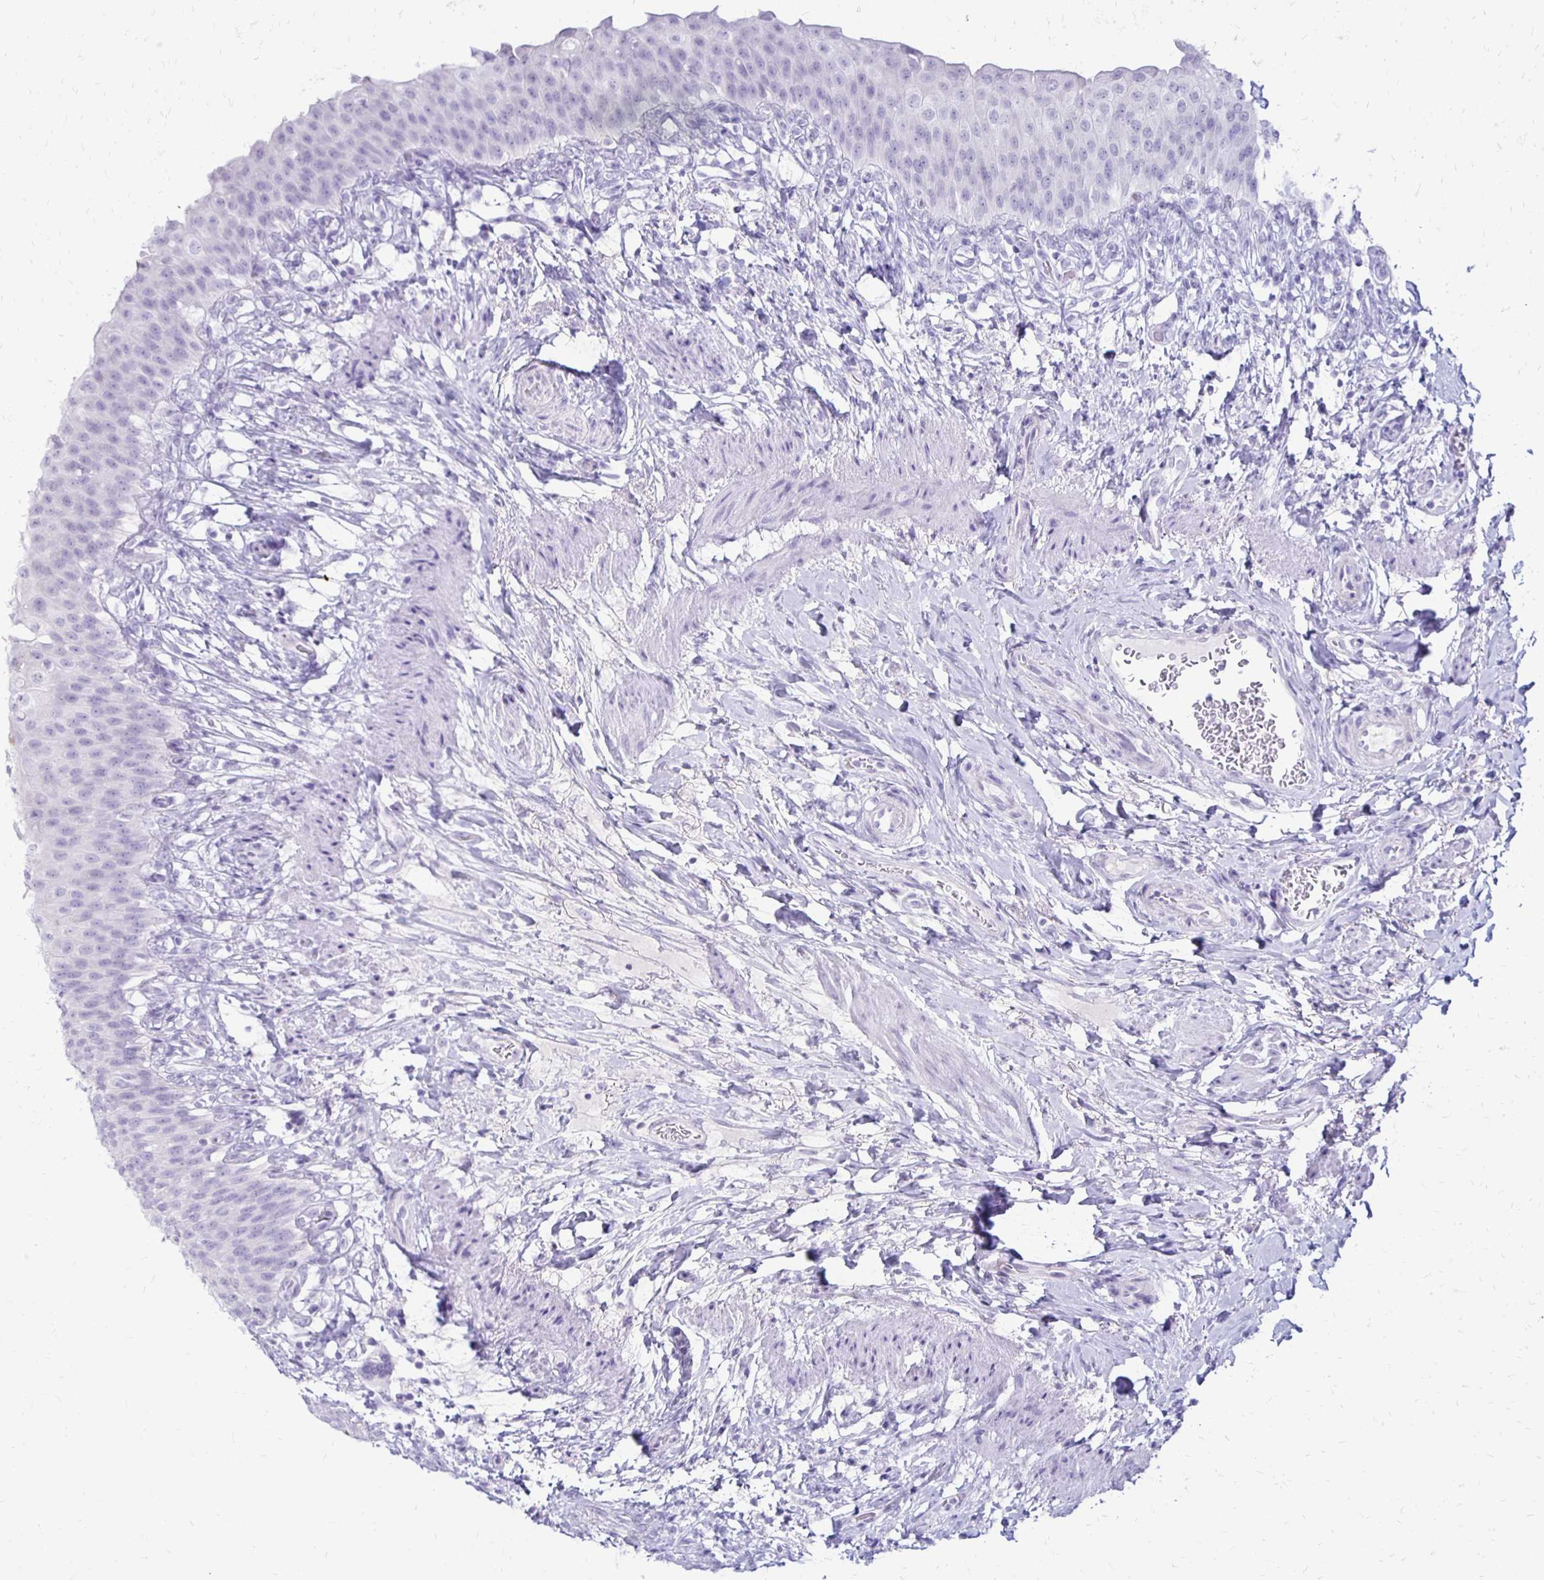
{"staining": {"intensity": "negative", "quantity": "none", "location": "none"}, "tissue": "urinary bladder", "cell_type": "Urothelial cells", "image_type": "normal", "snomed": [{"axis": "morphology", "description": "Normal tissue, NOS"}, {"axis": "topography", "description": "Urinary bladder"}, {"axis": "topography", "description": "Peripheral nerve tissue"}], "caption": "Protein analysis of normal urinary bladder reveals no significant expression in urothelial cells. (DAB immunohistochemistry (IHC) with hematoxylin counter stain).", "gene": "RYR1", "patient": {"sex": "female", "age": 60}}